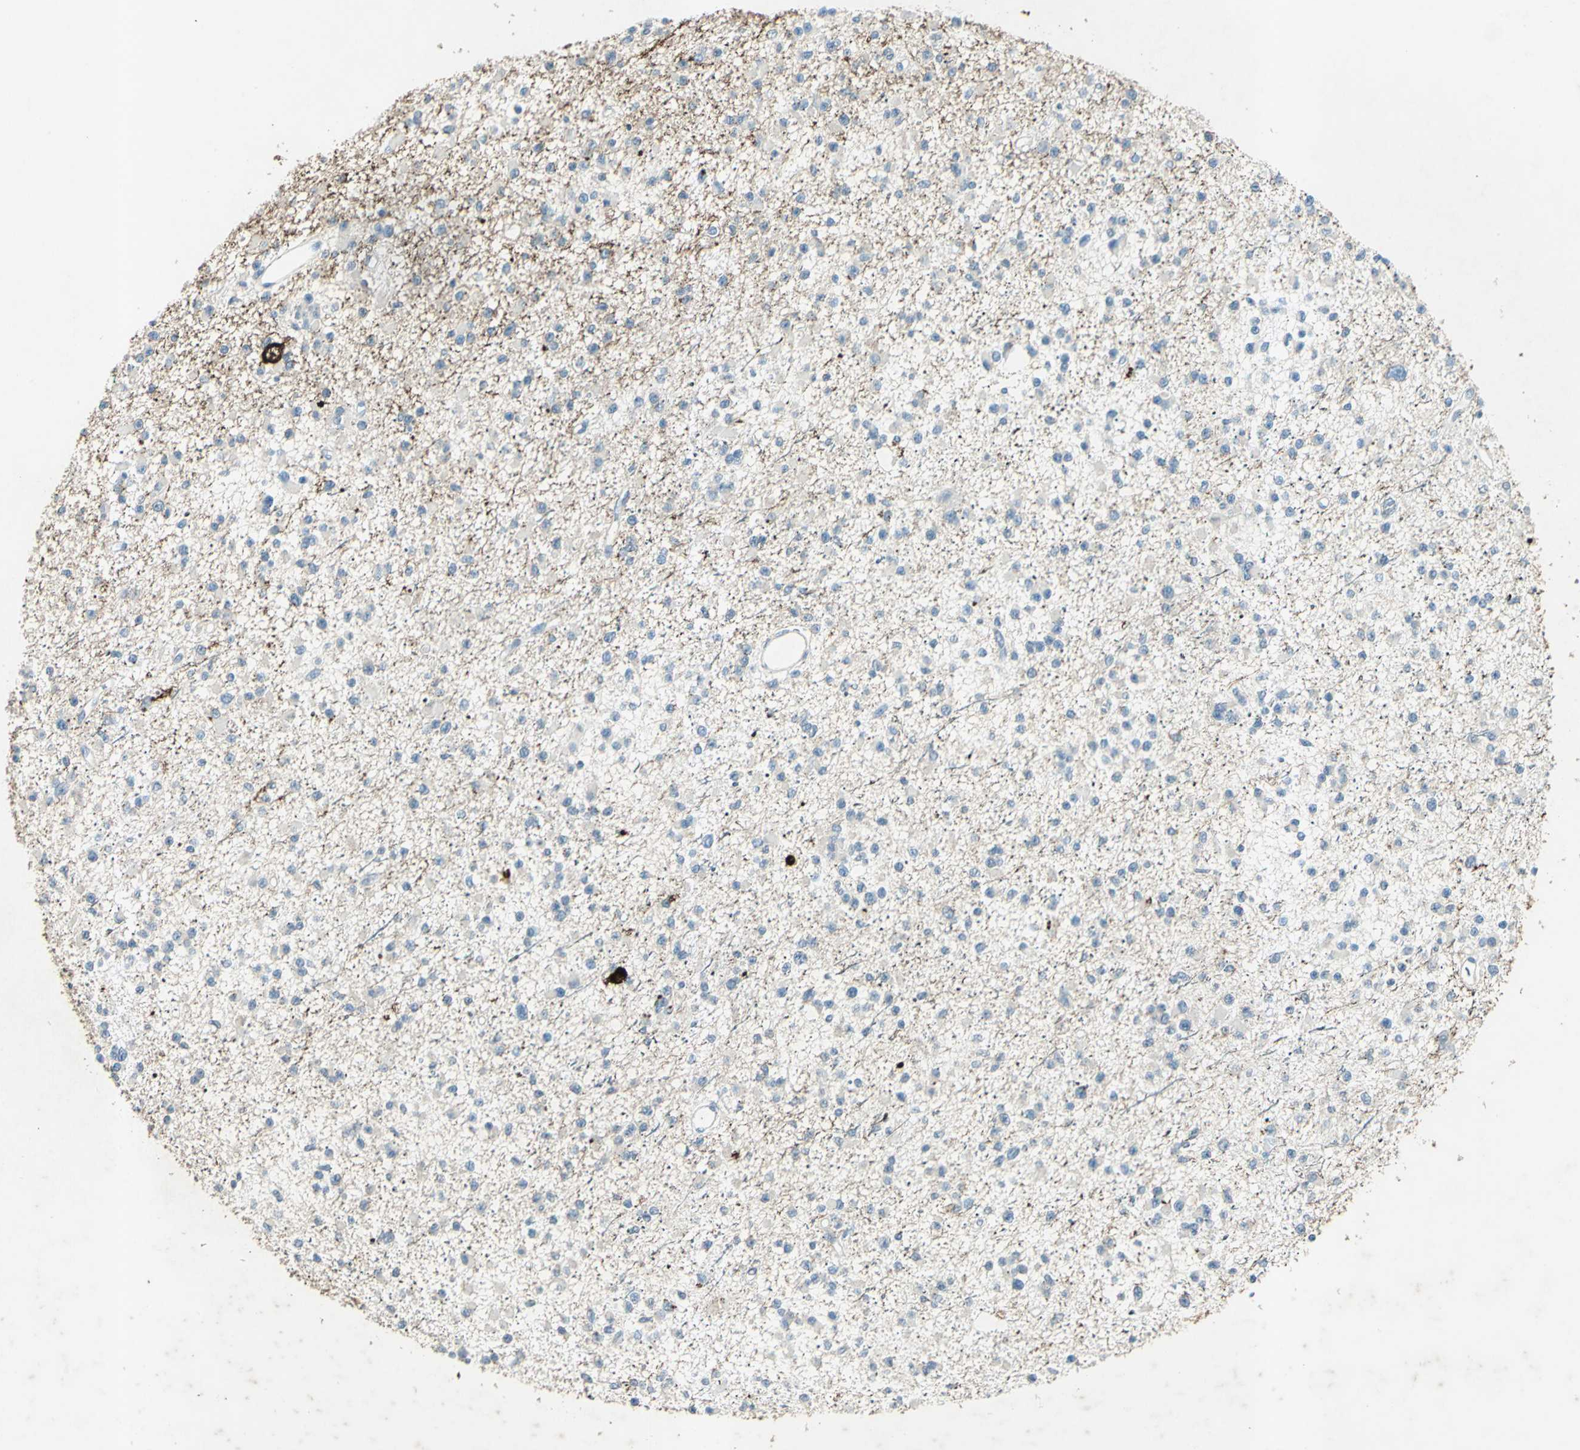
{"staining": {"intensity": "negative", "quantity": "none", "location": "none"}, "tissue": "glioma", "cell_type": "Tumor cells", "image_type": "cancer", "snomed": [{"axis": "morphology", "description": "Glioma, malignant, Low grade"}, {"axis": "topography", "description": "Brain"}], "caption": "Human malignant glioma (low-grade) stained for a protein using IHC reveals no expression in tumor cells.", "gene": "CAMK2B", "patient": {"sex": "female", "age": 22}}